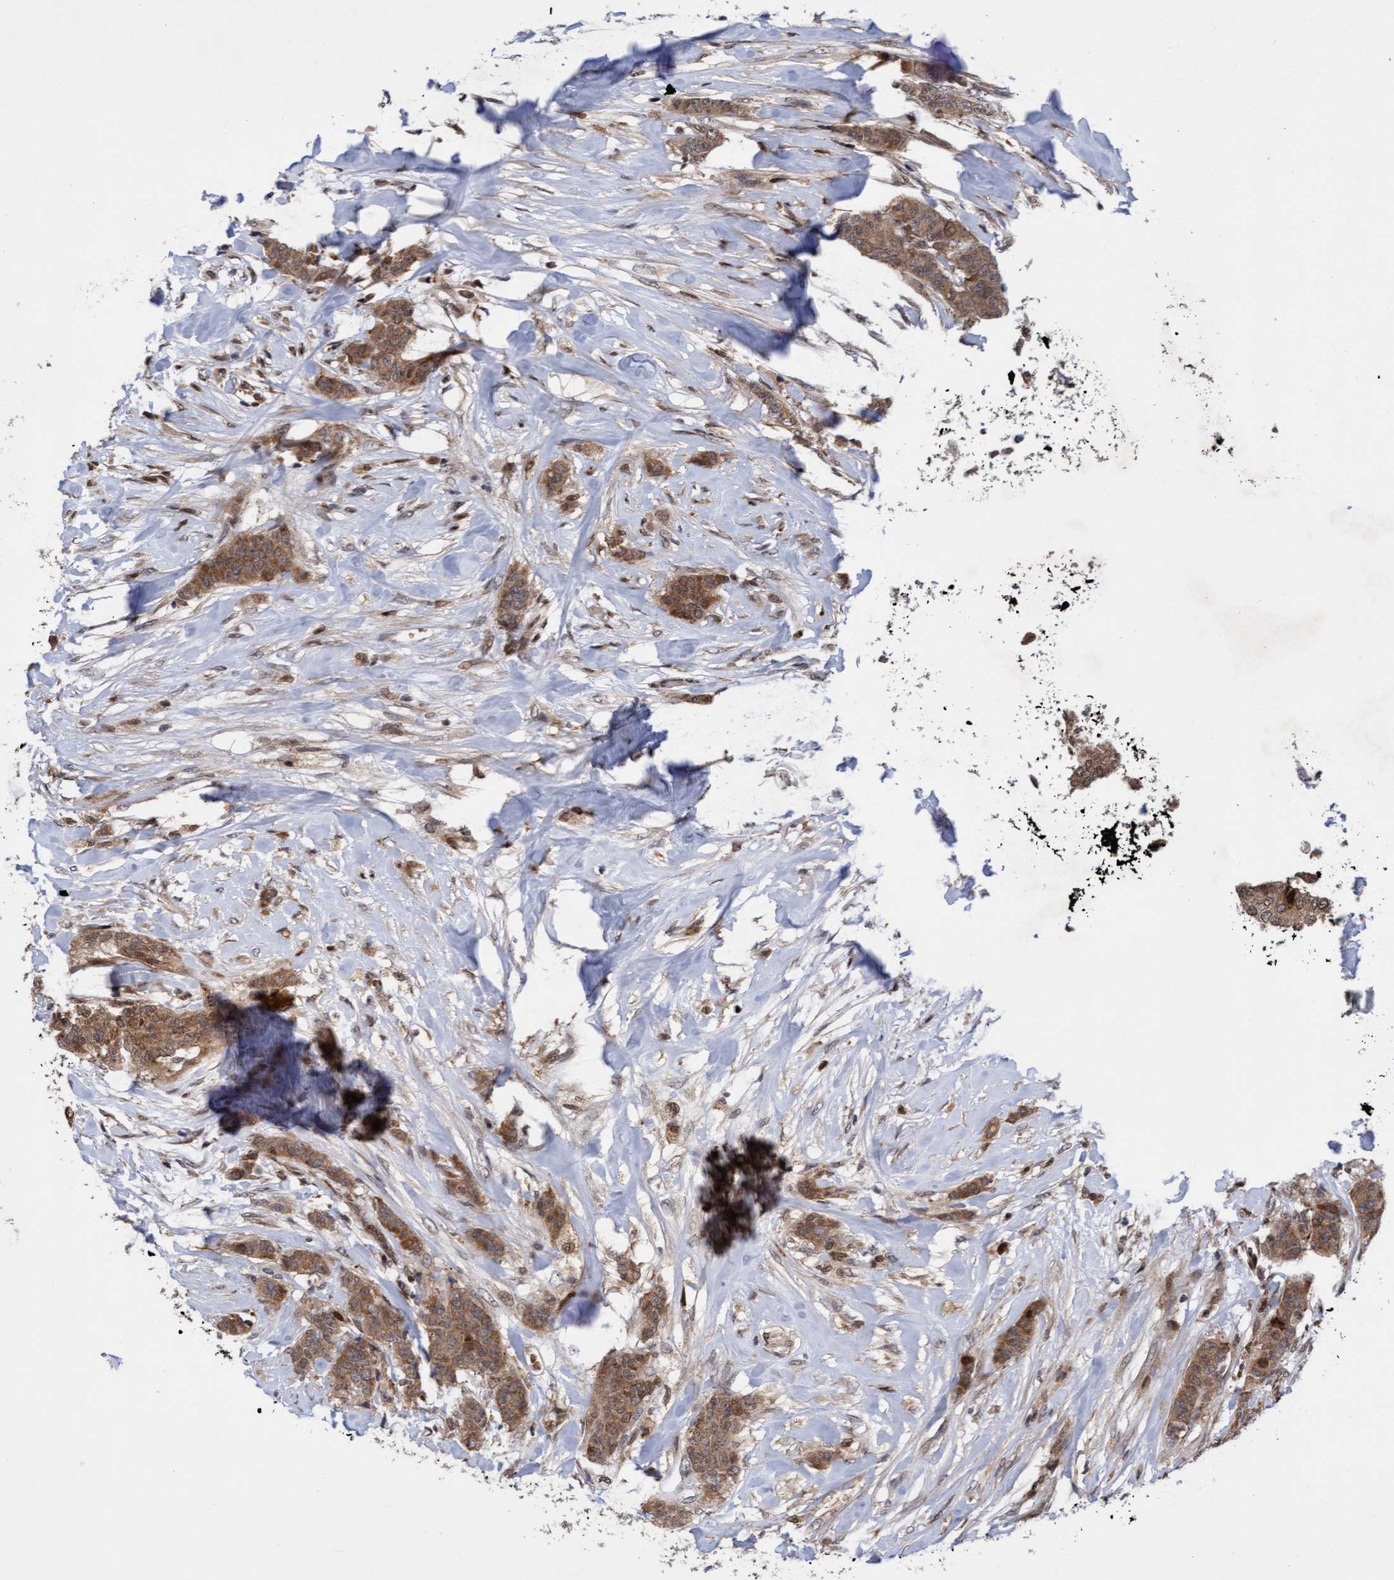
{"staining": {"intensity": "moderate", "quantity": ">75%", "location": "cytoplasmic/membranous"}, "tissue": "breast cancer", "cell_type": "Tumor cells", "image_type": "cancer", "snomed": [{"axis": "morphology", "description": "Normal tissue, NOS"}, {"axis": "morphology", "description": "Duct carcinoma"}, {"axis": "topography", "description": "Breast"}], "caption": "Immunohistochemical staining of human breast cancer (infiltrating ductal carcinoma) shows medium levels of moderate cytoplasmic/membranous positivity in approximately >75% of tumor cells.", "gene": "TANC2", "patient": {"sex": "female", "age": 40}}